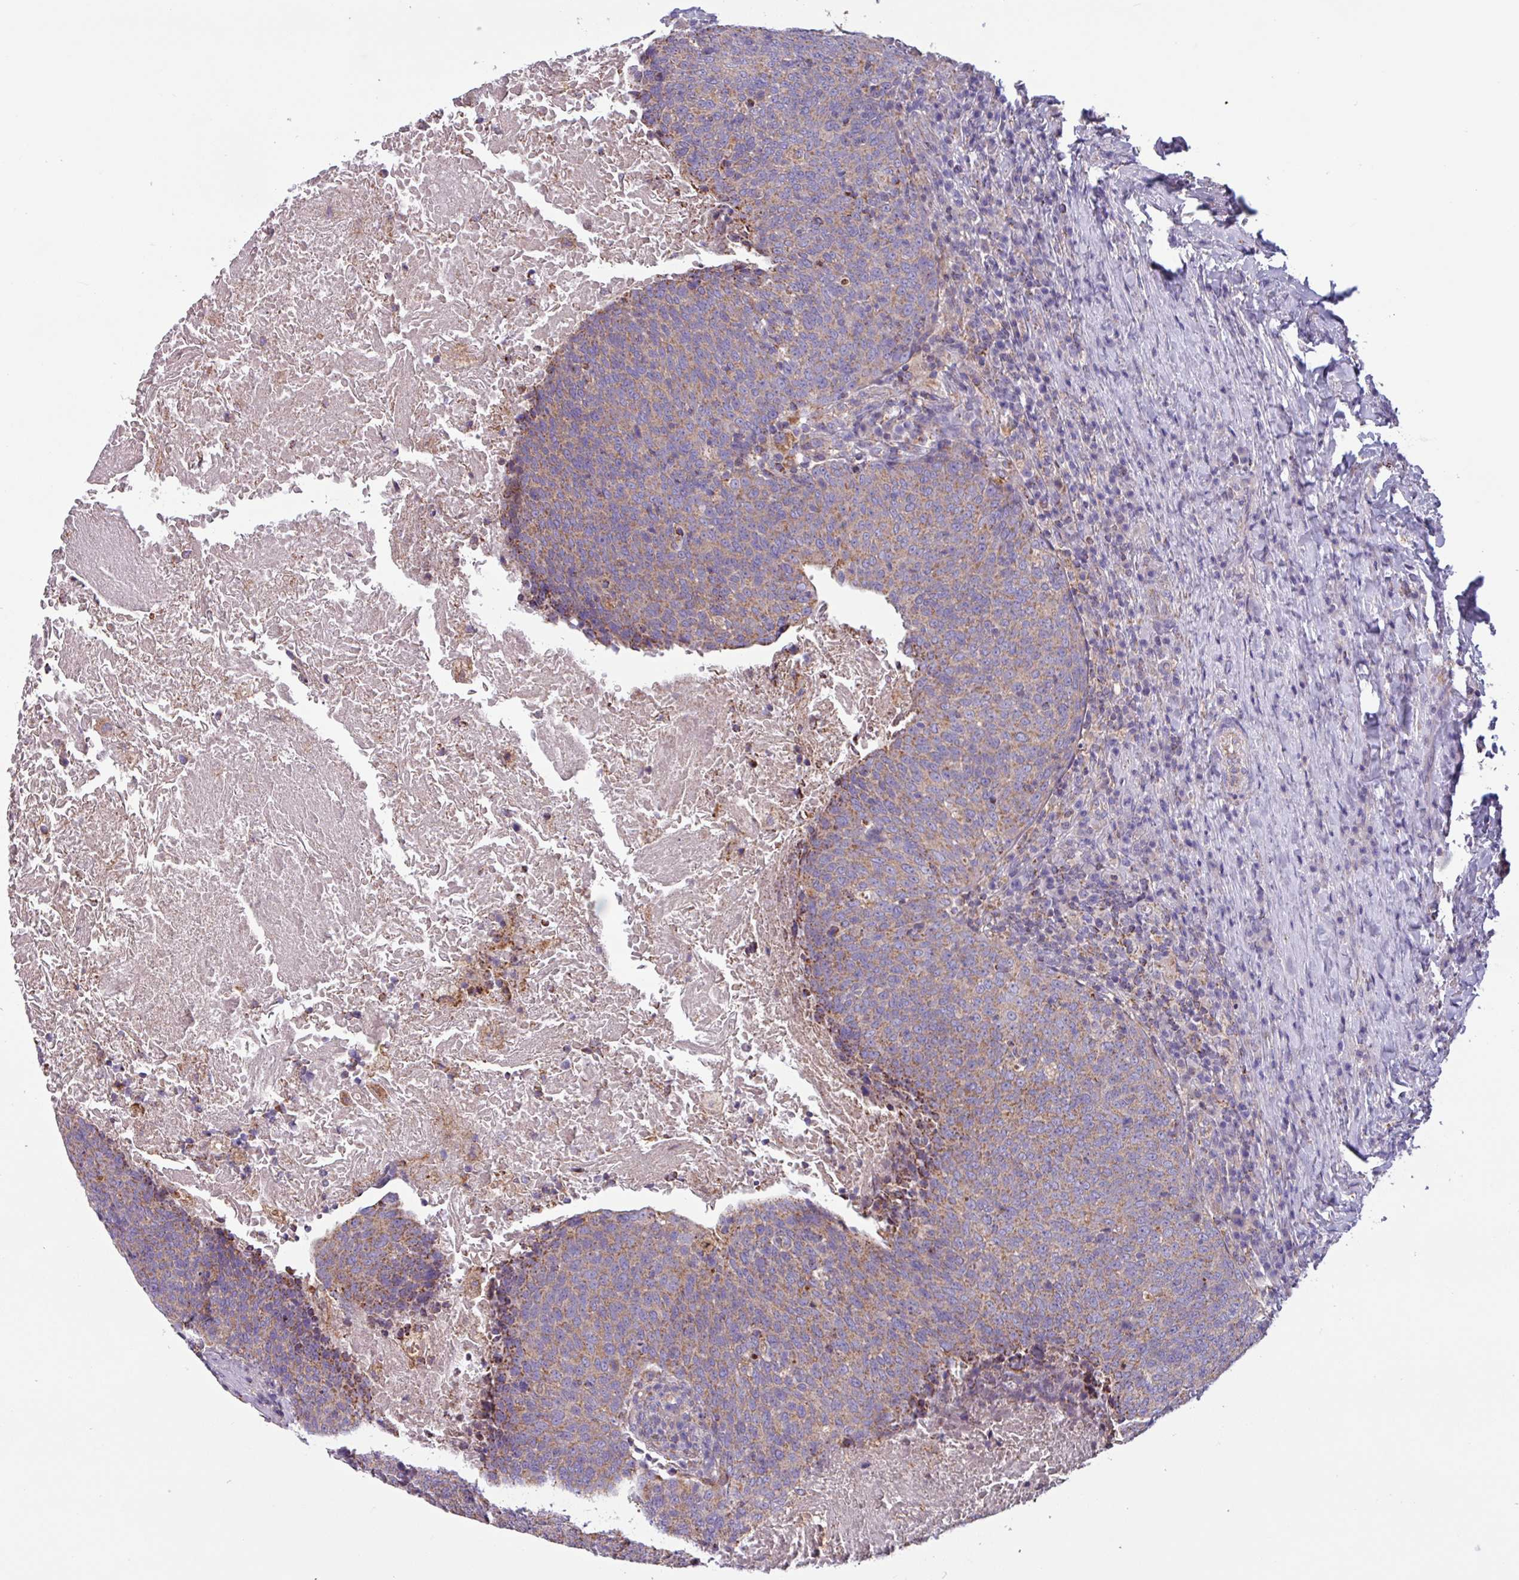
{"staining": {"intensity": "weak", "quantity": ">75%", "location": "cytoplasmic/membranous"}, "tissue": "head and neck cancer", "cell_type": "Tumor cells", "image_type": "cancer", "snomed": [{"axis": "morphology", "description": "Squamous cell carcinoma, NOS"}, {"axis": "morphology", "description": "Squamous cell carcinoma, metastatic, NOS"}, {"axis": "topography", "description": "Lymph node"}, {"axis": "topography", "description": "Head-Neck"}], "caption": "Brown immunohistochemical staining in human head and neck squamous cell carcinoma reveals weak cytoplasmic/membranous expression in approximately >75% of tumor cells.", "gene": "CAMK1", "patient": {"sex": "male", "age": 62}}